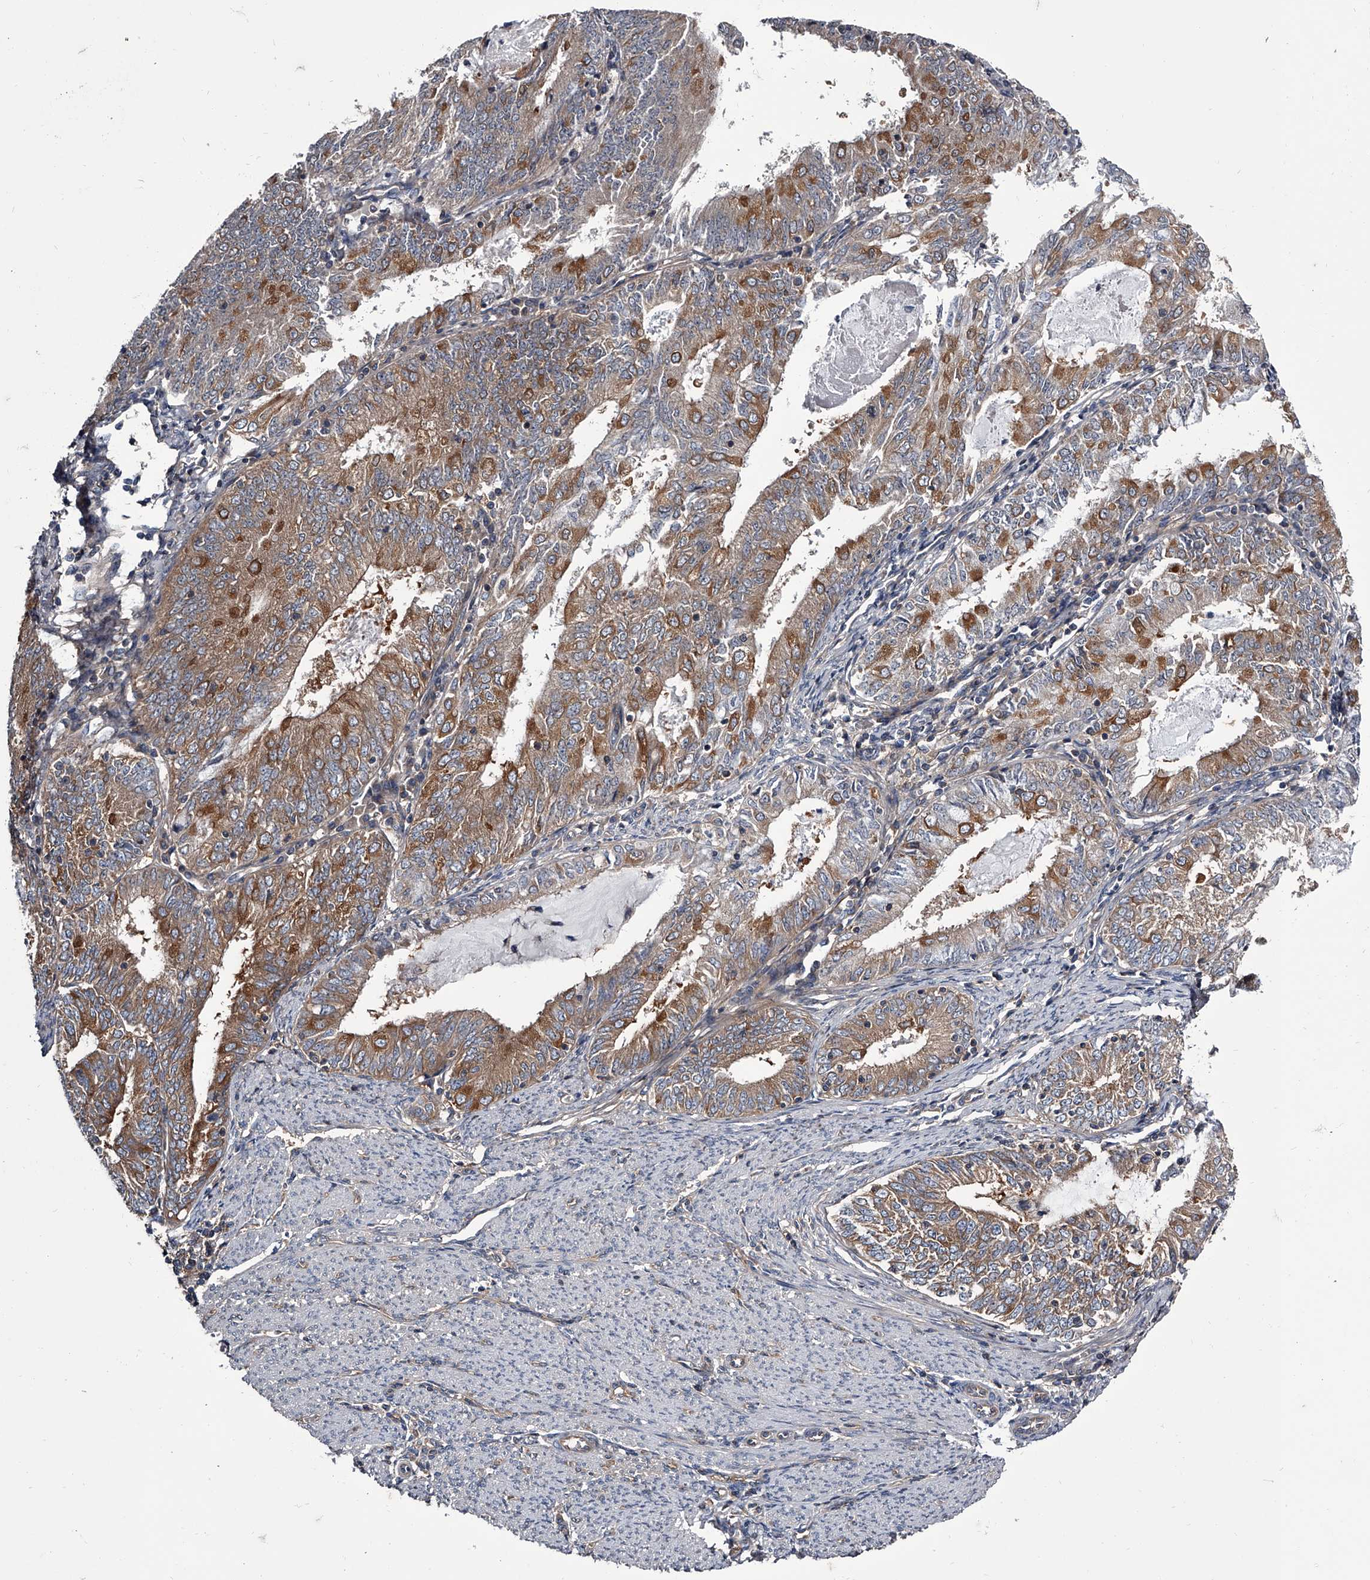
{"staining": {"intensity": "moderate", "quantity": ">75%", "location": "cytoplasmic/membranous"}, "tissue": "endometrial cancer", "cell_type": "Tumor cells", "image_type": "cancer", "snomed": [{"axis": "morphology", "description": "Adenocarcinoma, NOS"}, {"axis": "topography", "description": "Endometrium"}], "caption": "A histopathology image showing moderate cytoplasmic/membranous staining in approximately >75% of tumor cells in endometrial adenocarcinoma, as visualized by brown immunohistochemical staining.", "gene": "GAPVD1", "patient": {"sex": "female", "age": 57}}